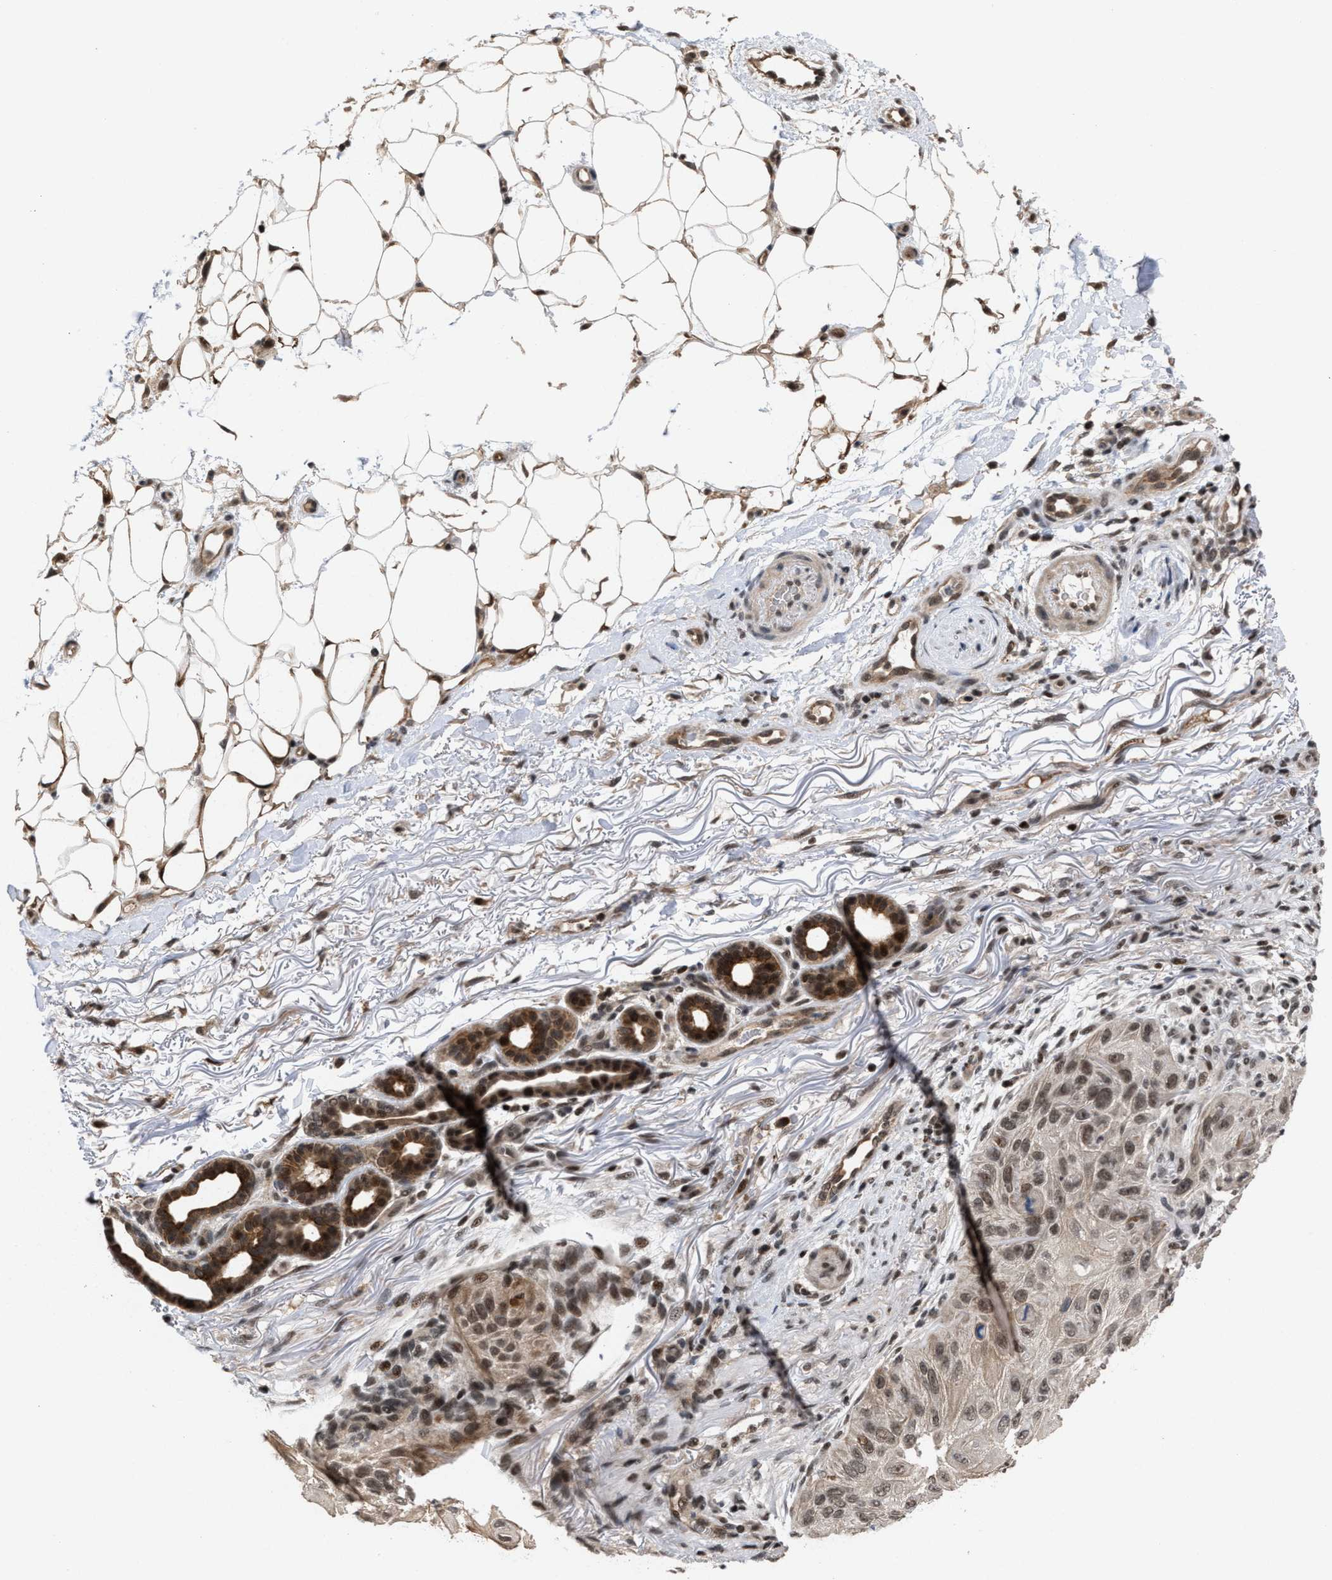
{"staining": {"intensity": "weak", "quantity": ">75%", "location": "cytoplasmic/membranous,nuclear"}, "tissue": "skin cancer", "cell_type": "Tumor cells", "image_type": "cancer", "snomed": [{"axis": "morphology", "description": "Squamous cell carcinoma, NOS"}, {"axis": "topography", "description": "Skin"}], "caption": "An immunohistochemistry (IHC) photomicrograph of neoplastic tissue is shown. Protein staining in brown shows weak cytoplasmic/membranous and nuclear positivity in skin cancer (squamous cell carcinoma) within tumor cells. The staining was performed using DAB, with brown indicating positive protein expression. Nuclei are stained blue with hematoxylin.", "gene": "C9orf78", "patient": {"sex": "female", "age": 77}}